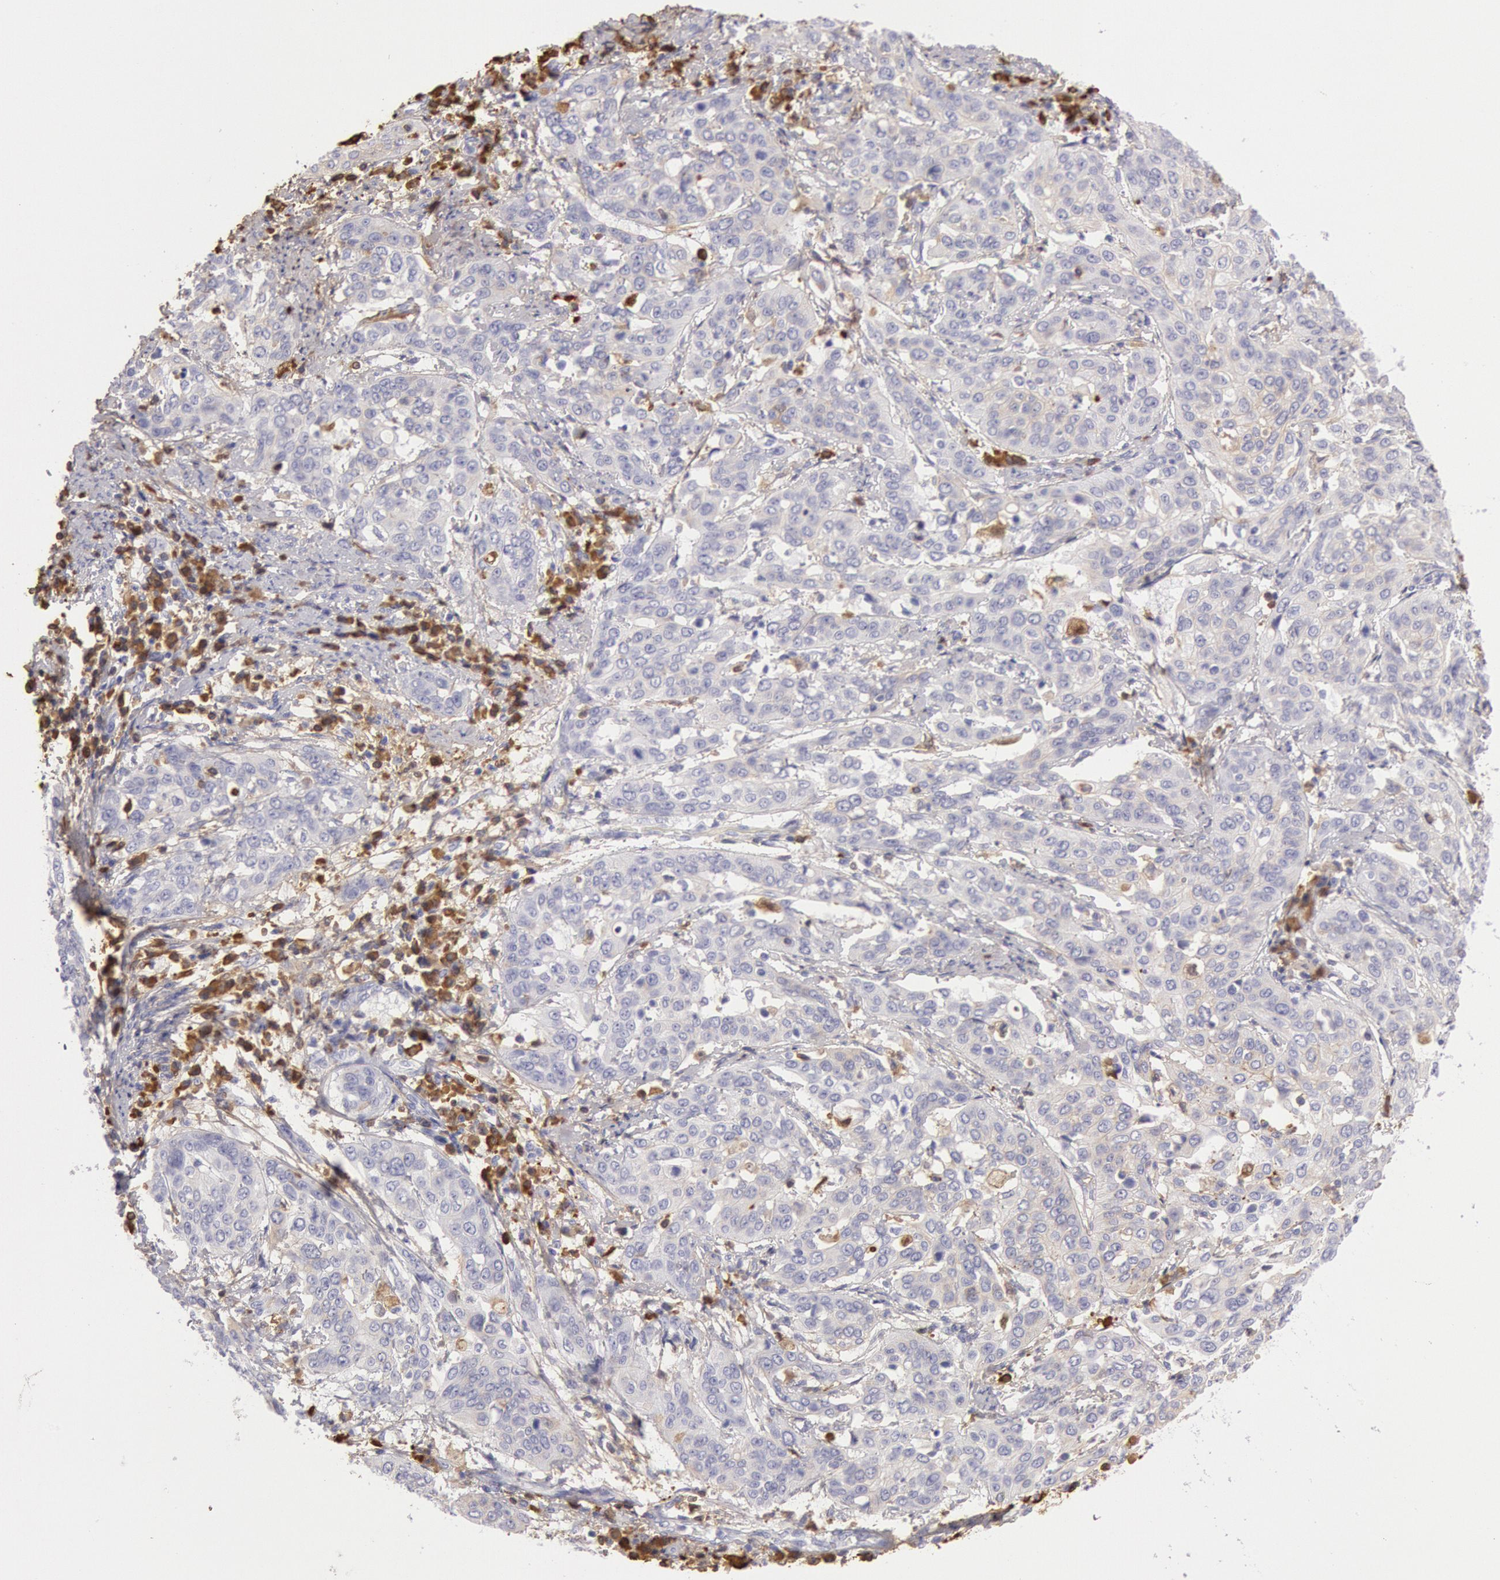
{"staining": {"intensity": "moderate", "quantity": "<25%", "location": "cytoplasmic/membranous"}, "tissue": "cervical cancer", "cell_type": "Tumor cells", "image_type": "cancer", "snomed": [{"axis": "morphology", "description": "Squamous cell carcinoma, NOS"}, {"axis": "topography", "description": "Cervix"}], "caption": "High-magnification brightfield microscopy of cervical squamous cell carcinoma stained with DAB (3,3'-diaminobenzidine) (brown) and counterstained with hematoxylin (blue). tumor cells exhibit moderate cytoplasmic/membranous staining is seen in about<25% of cells. (DAB = brown stain, brightfield microscopy at high magnification).", "gene": "IGHG1", "patient": {"sex": "female", "age": 41}}